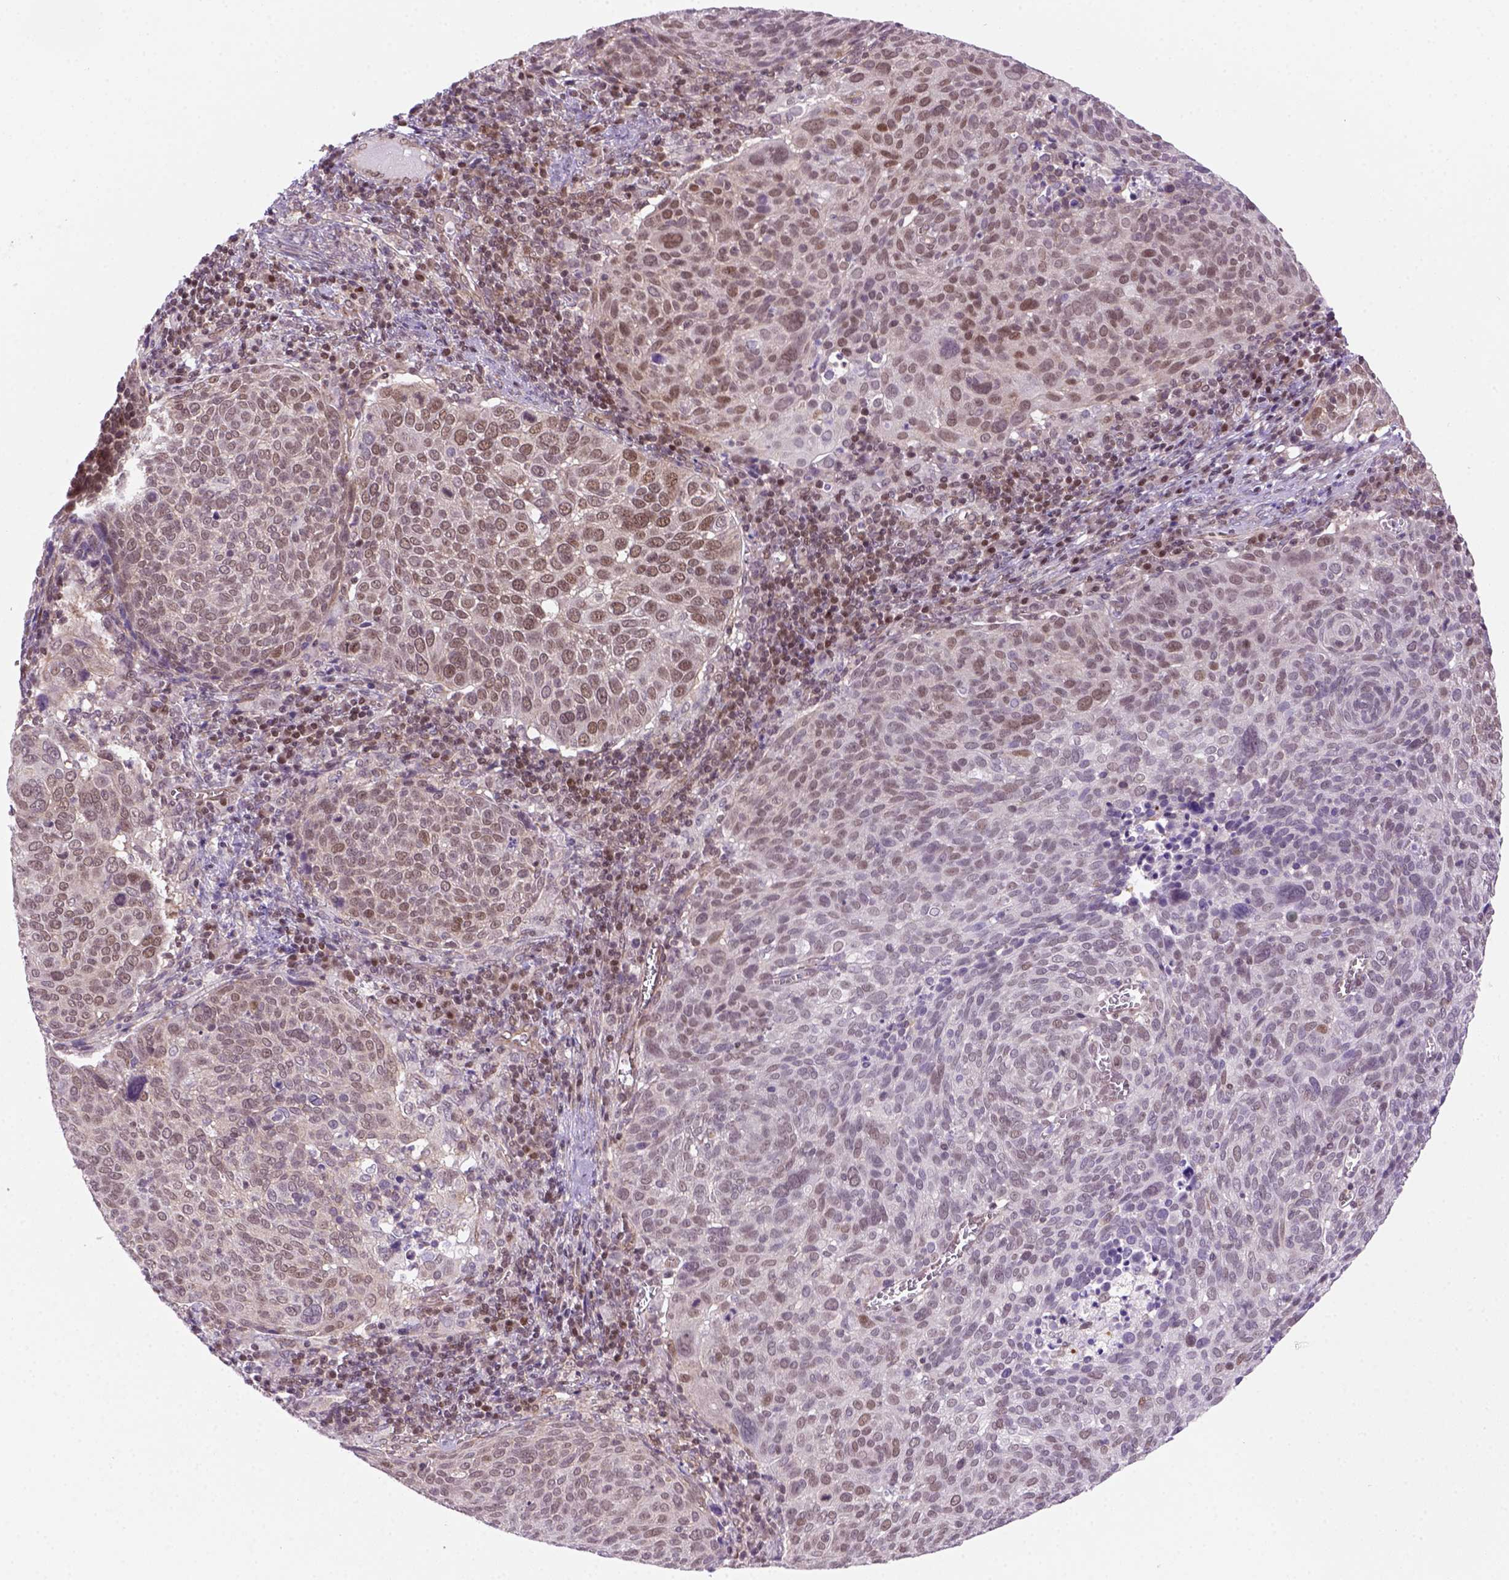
{"staining": {"intensity": "weak", "quantity": "<25%", "location": "nuclear"}, "tissue": "cervical cancer", "cell_type": "Tumor cells", "image_type": "cancer", "snomed": [{"axis": "morphology", "description": "Squamous cell carcinoma, NOS"}, {"axis": "topography", "description": "Cervix"}], "caption": "High power microscopy micrograph of an immunohistochemistry histopathology image of cervical squamous cell carcinoma, revealing no significant staining in tumor cells. (DAB IHC with hematoxylin counter stain).", "gene": "MGMT", "patient": {"sex": "female", "age": 39}}